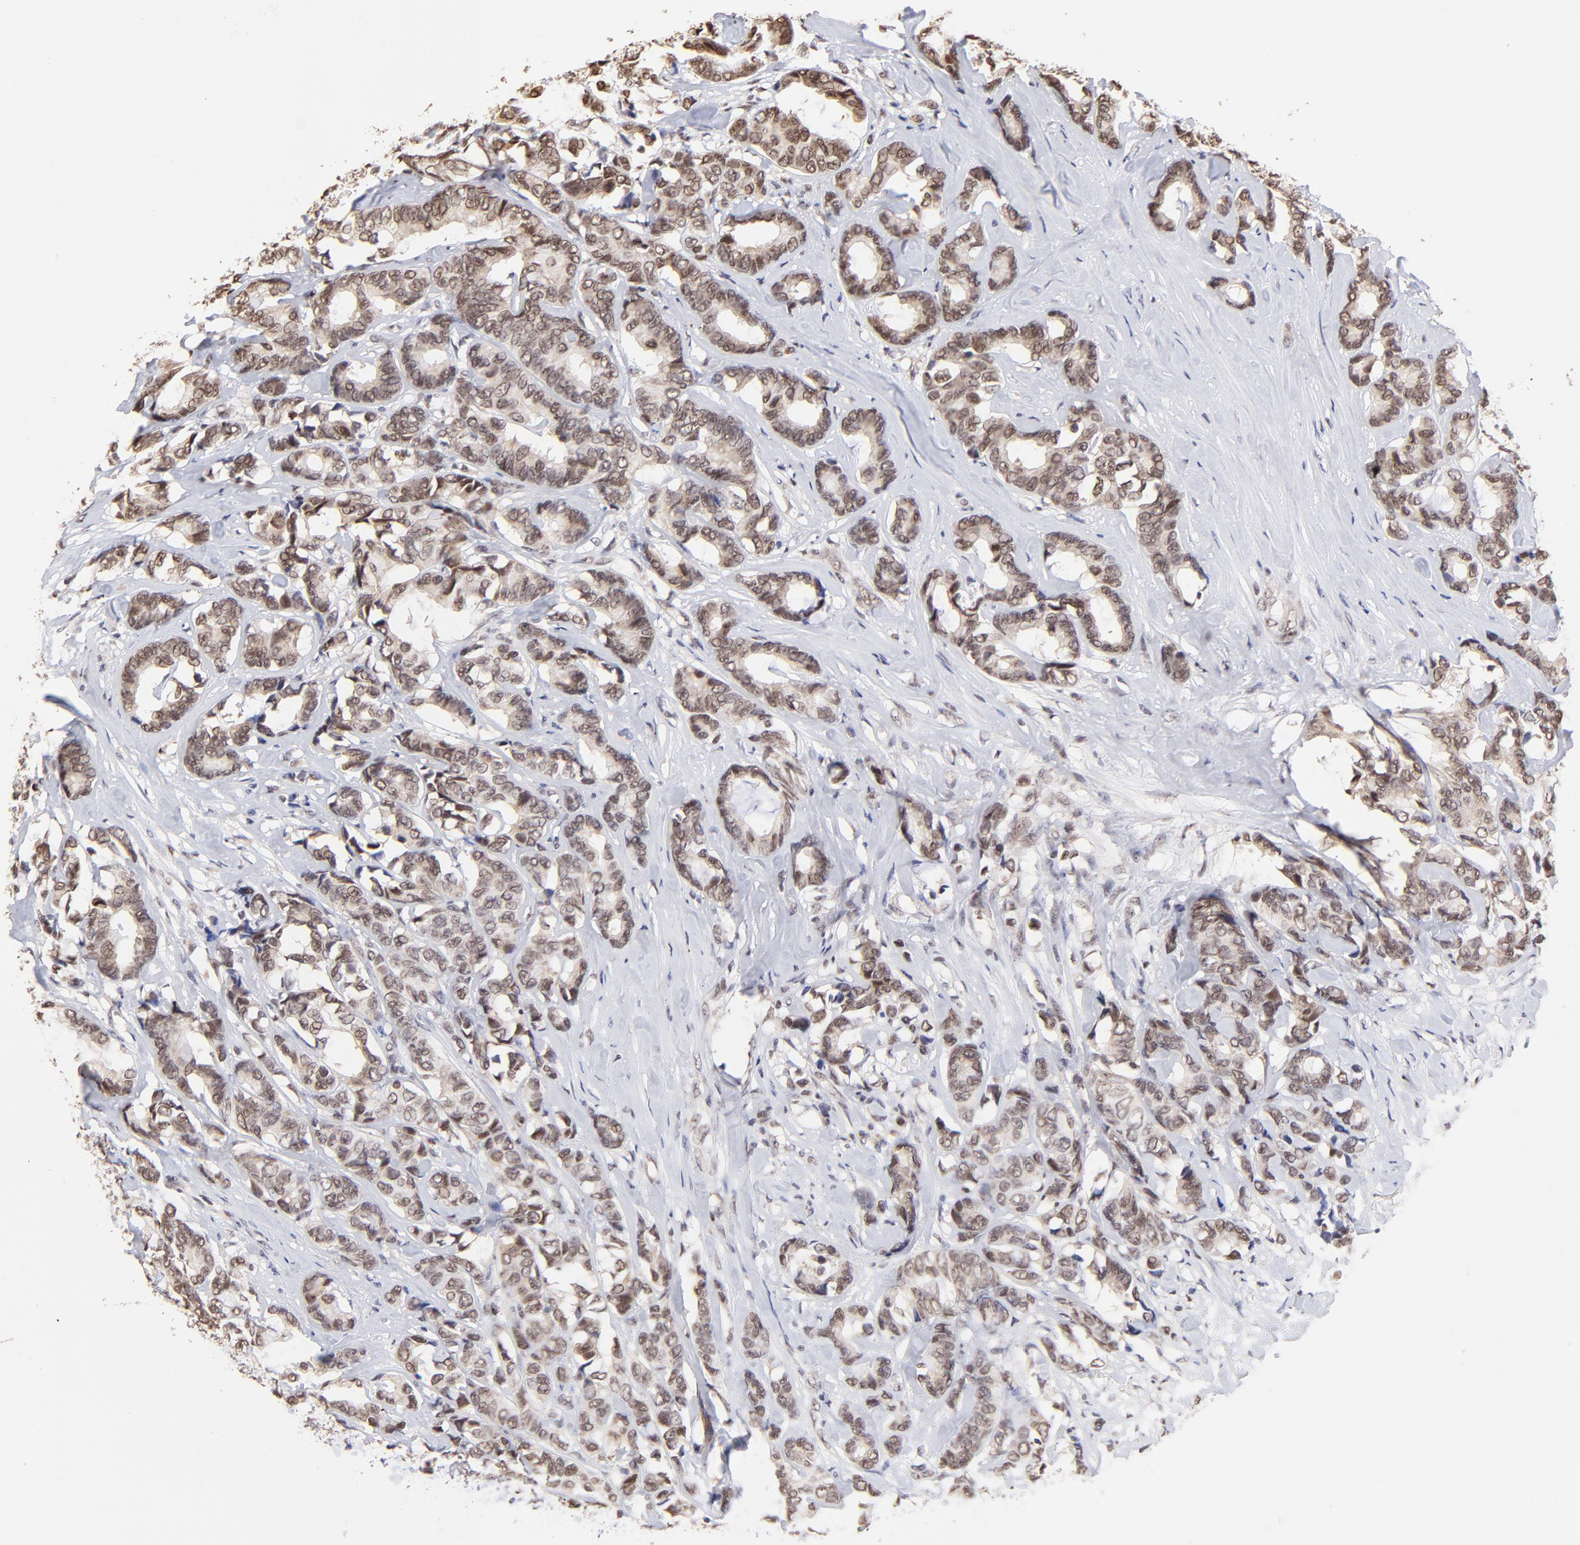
{"staining": {"intensity": "weak", "quantity": ">75%", "location": "cytoplasmic/membranous,nuclear"}, "tissue": "breast cancer", "cell_type": "Tumor cells", "image_type": "cancer", "snomed": [{"axis": "morphology", "description": "Duct carcinoma"}, {"axis": "topography", "description": "Breast"}], "caption": "Weak cytoplasmic/membranous and nuclear expression for a protein is identified in about >75% of tumor cells of breast intraductal carcinoma using IHC.", "gene": "ZNF670", "patient": {"sex": "female", "age": 87}}